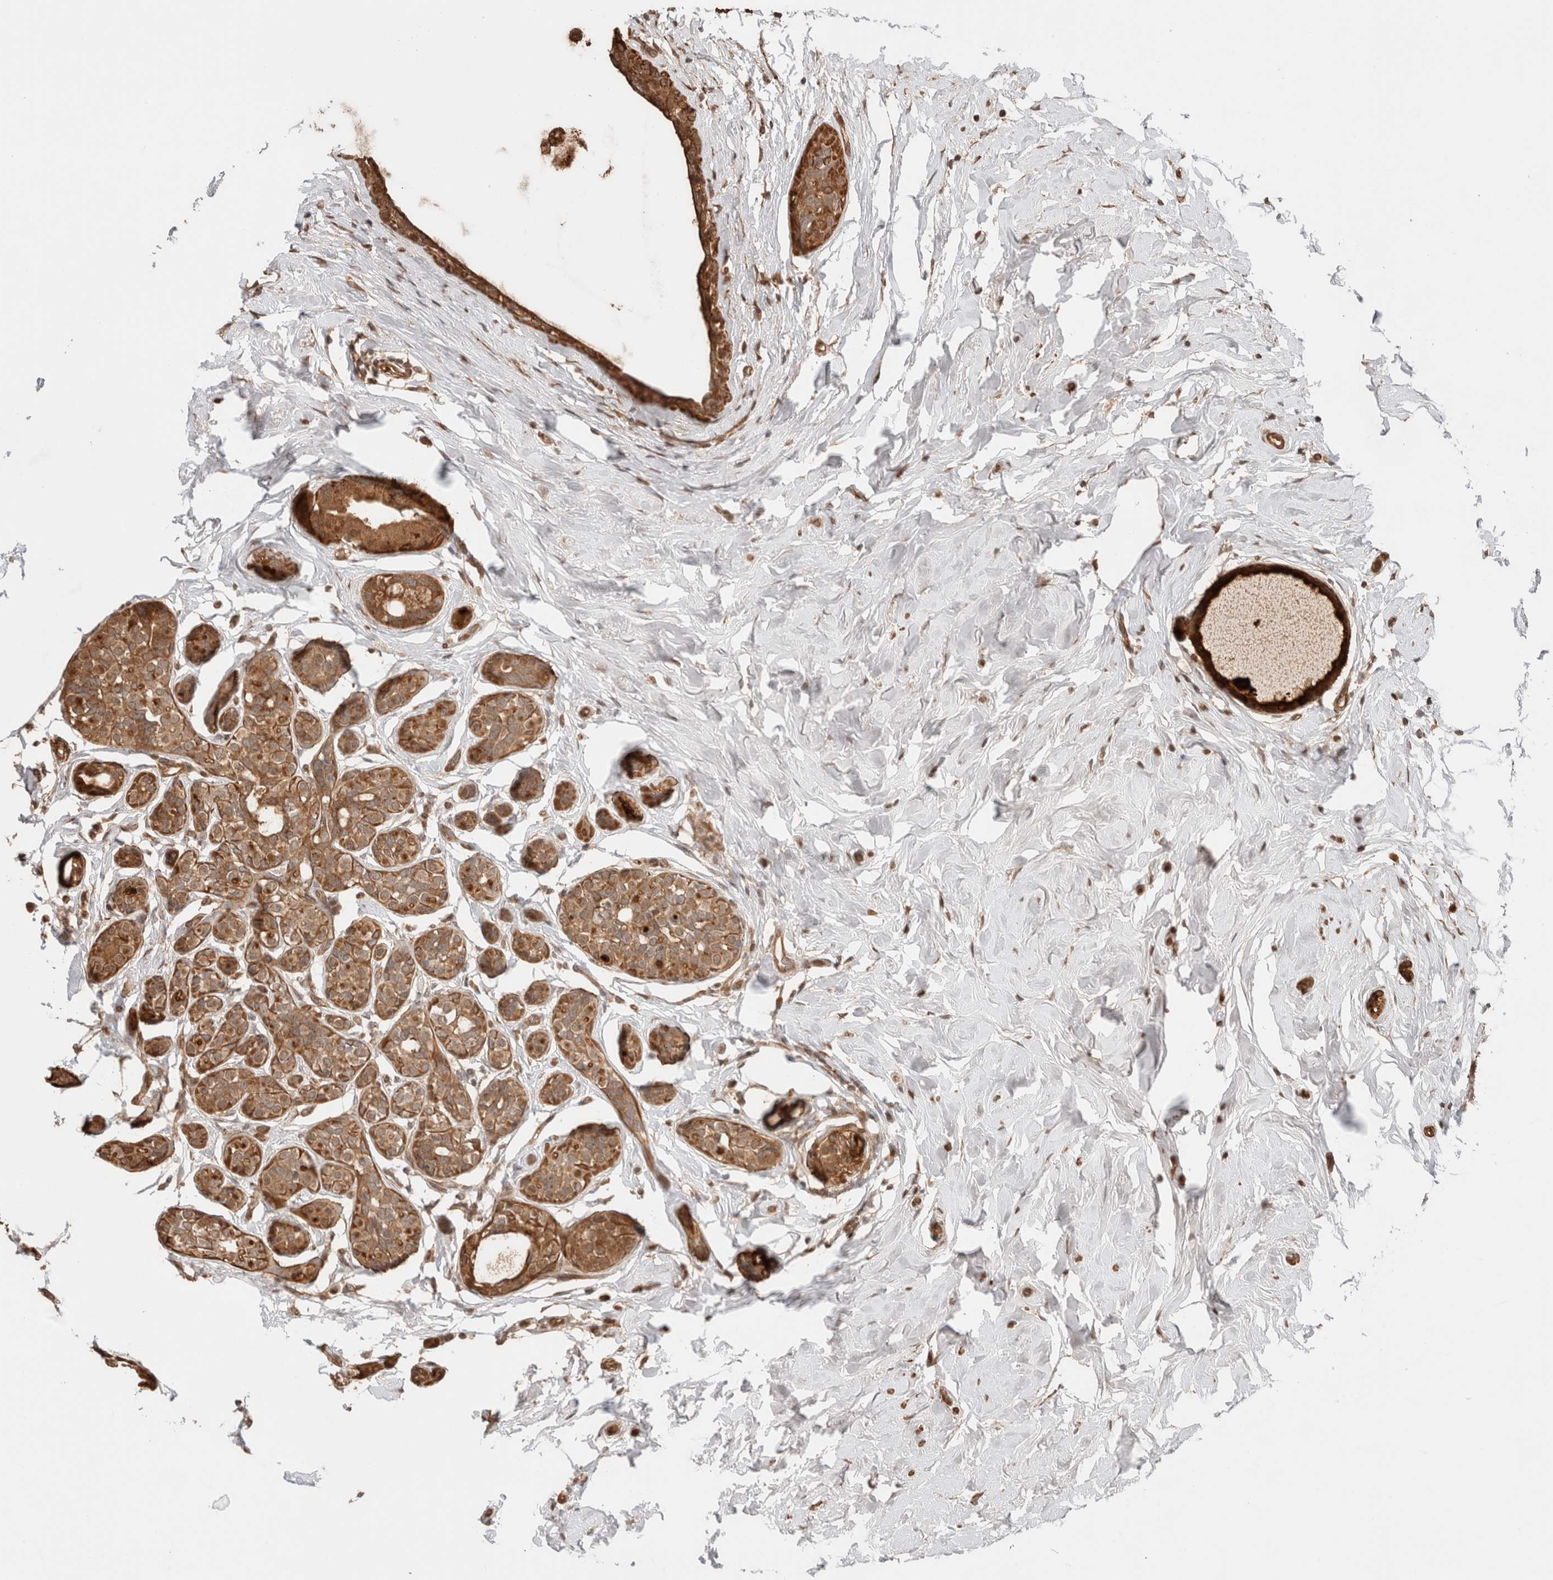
{"staining": {"intensity": "moderate", "quantity": ">75%", "location": "cytoplasmic/membranous"}, "tissue": "breast cancer", "cell_type": "Tumor cells", "image_type": "cancer", "snomed": [{"axis": "morphology", "description": "Duct carcinoma"}, {"axis": "topography", "description": "Breast"}], "caption": "Tumor cells demonstrate moderate cytoplasmic/membranous staining in about >75% of cells in invasive ductal carcinoma (breast). (DAB = brown stain, brightfield microscopy at high magnification).", "gene": "ZNF649", "patient": {"sex": "female", "age": 55}}